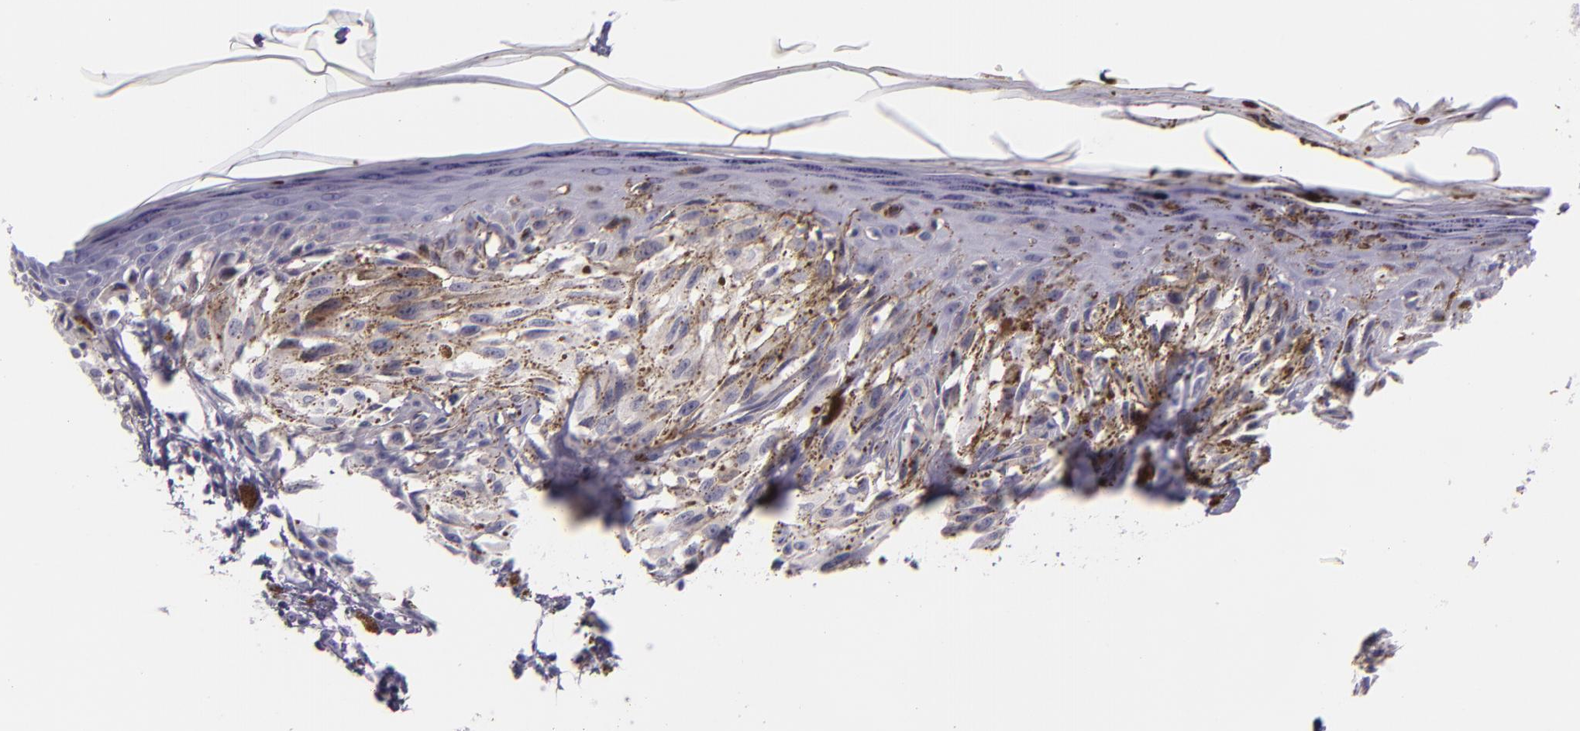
{"staining": {"intensity": "negative", "quantity": "none", "location": "none"}, "tissue": "melanoma", "cell_type": "Tumor cells", "image_type": "cancer", "snomed": [{"axis": "morphology", "description": "Malignant melanoma, NOS"}, {"axis": "topography", "description": "Skin"}], "caption": "Protein analysis of malignant melanoma displays no significant positivity in tumor cells.", "gene": "HSP90AA1", "patient": {"sex": "female", "age": 72}}